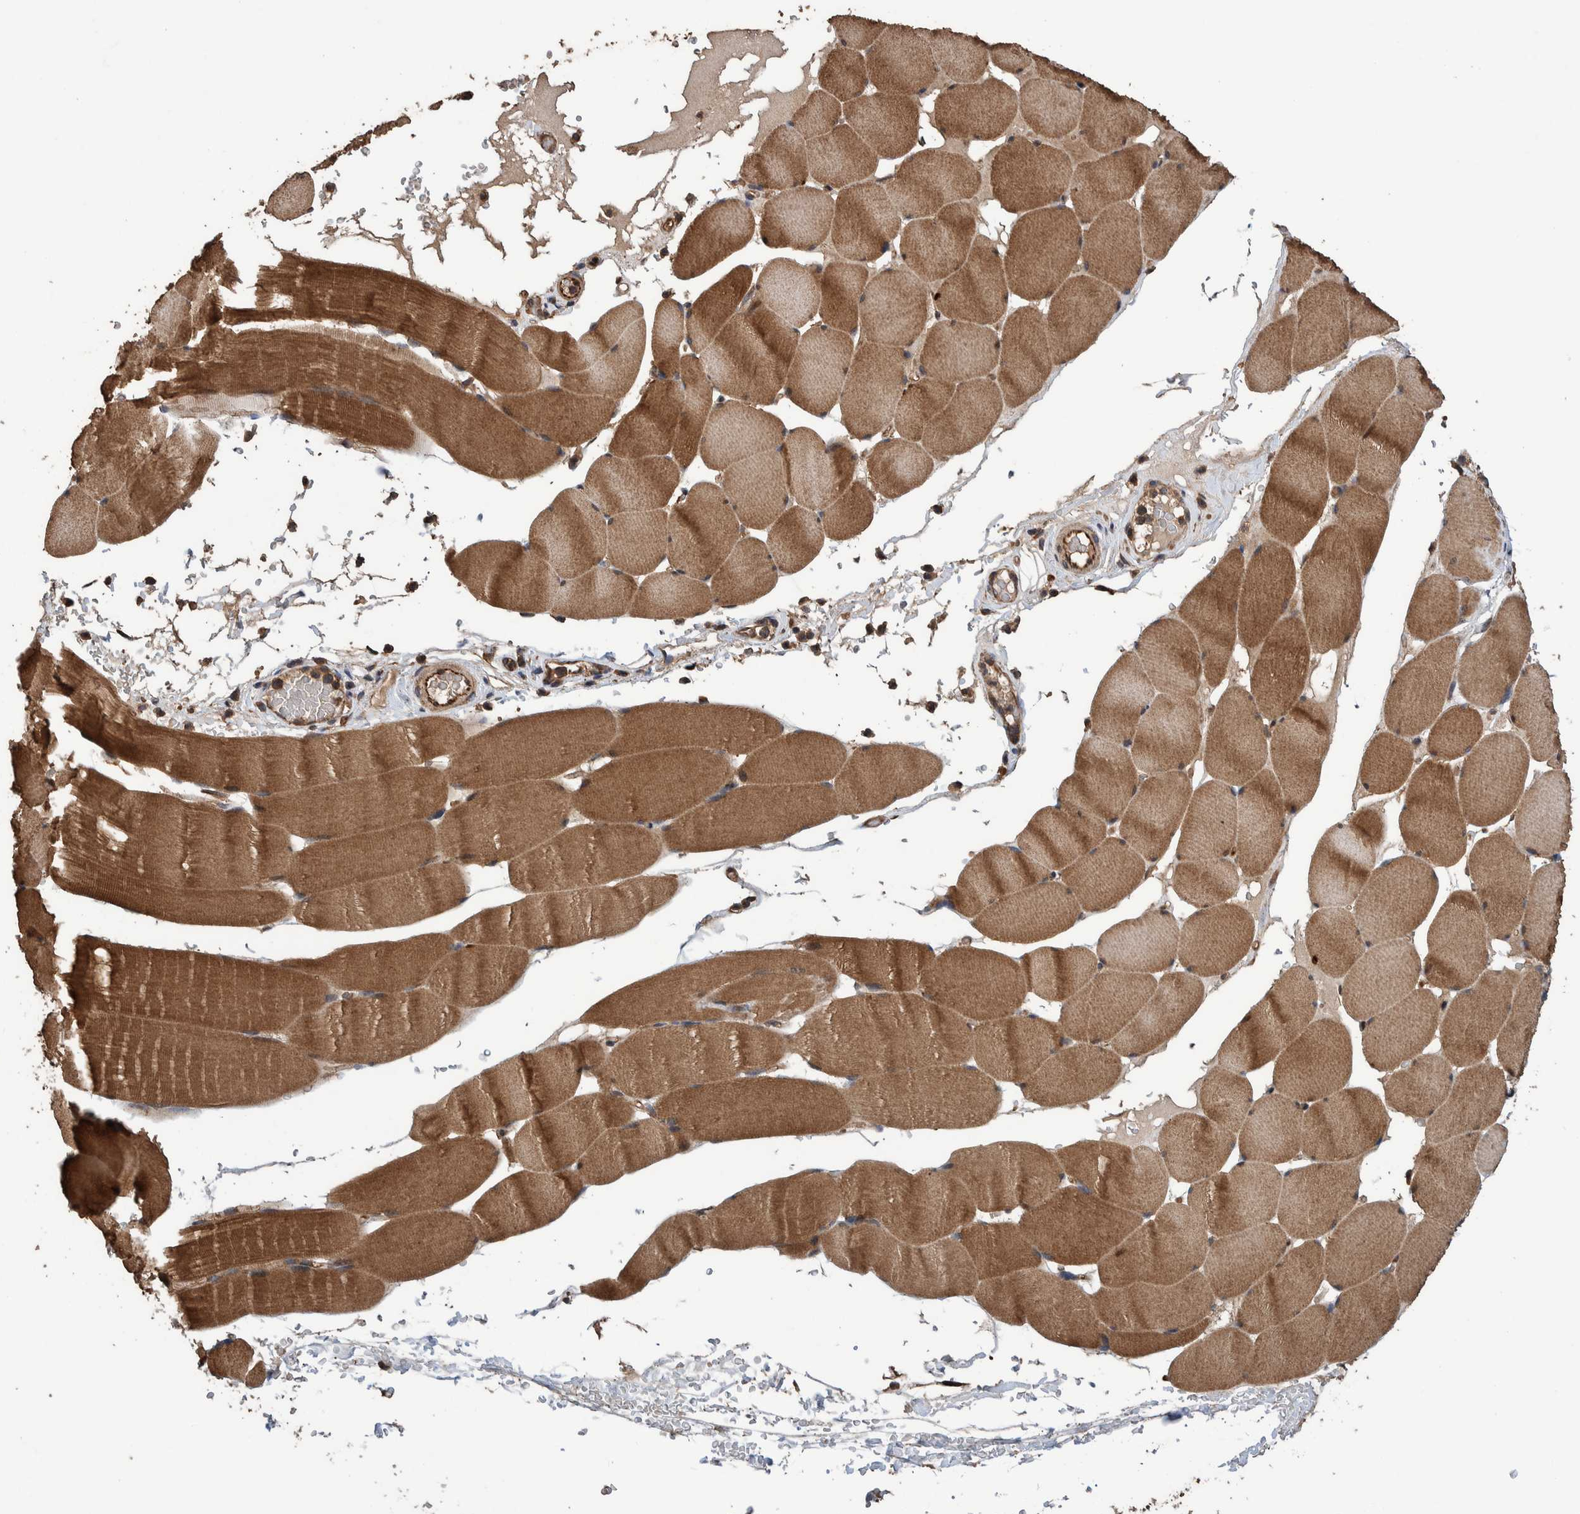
{"staining": {"intensity": "moderate", "quantity": ">75%", "location": "cytoplasmic/membranous"}, "tissue": "skeletal muscle", "cell_type": "Myocytes", "image_type": "normal", "snomed": [{"axis": "morphology", "description": "Normal tissue, NOS"}, {"axis": "topography", "description": "Skeletal muscle"}], "caption": "Immunohistochemistry (IHC) histopathology image of normal skeletal muscle: skeletal muscle stained using IHC exhibits medium levels of moderate protein expression localized specifically in the cytoplasmic/membranous of myocytes, appearing as a cytoplasmic/membranous brown color.", "gene": "ENSG00000251537", "patient": {"sex": "male", "age": 62}}